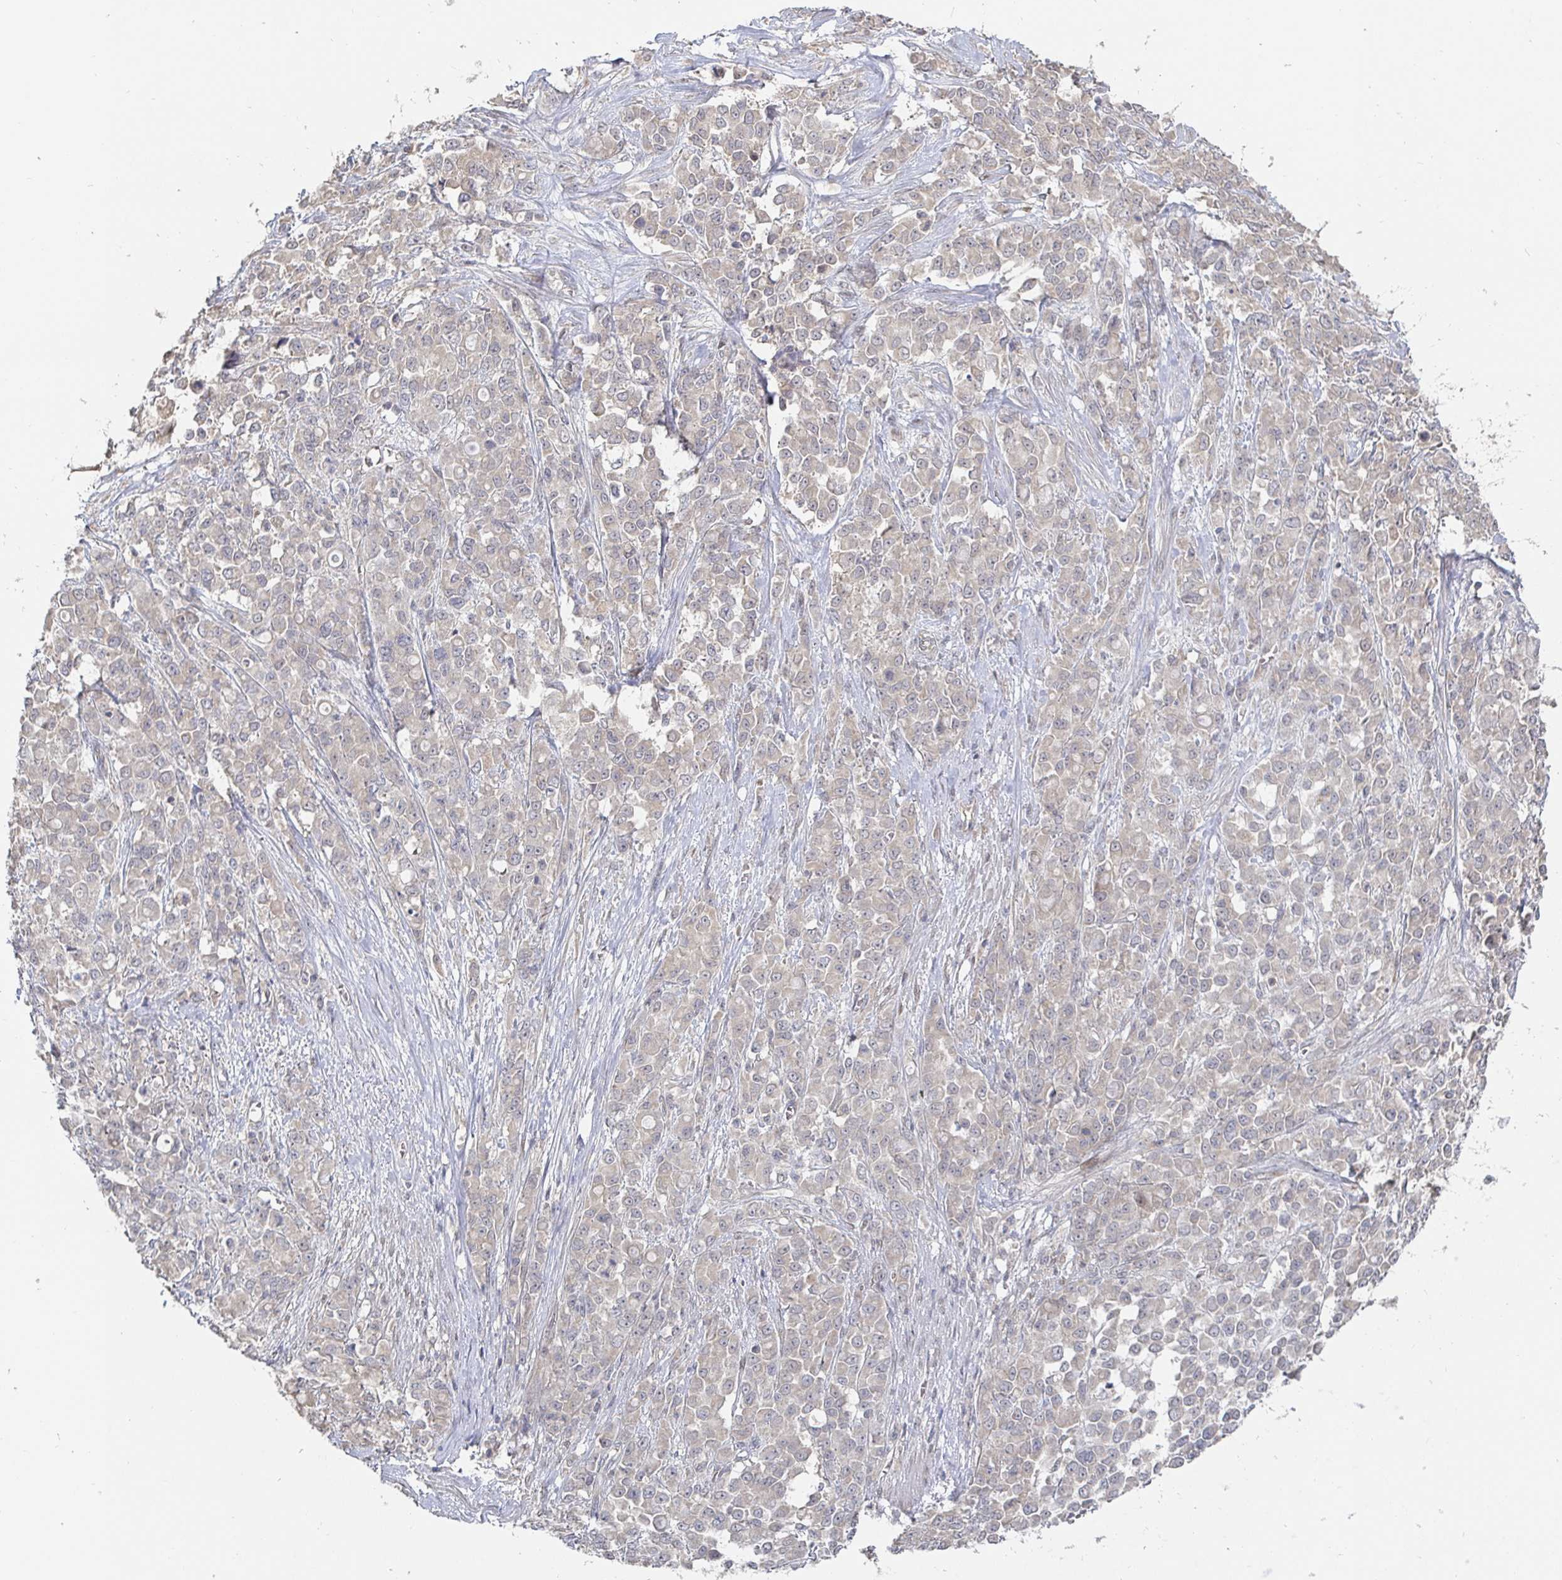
{"staining": {"intensity": "weak", "quantity": "25%-75%", "location": "cytoplasmic/membranous"}, "tissue": "stomach cancer", "cell_type": "Tumor cells", "image_type": "cancer", "snomed": [{"axis": "morphology", "description": "Adenocarcinoma, NOS"}, {"axis": "topography", "description": "Stomach"}], "caption": "Protein staining reveals weak cytoplasmic/membranous staining in about 25%-75% of tumor cells in stomach adenocarcinoma.", "gene": "MEIS1", "patient": {"sex": "female", "age": 76}}